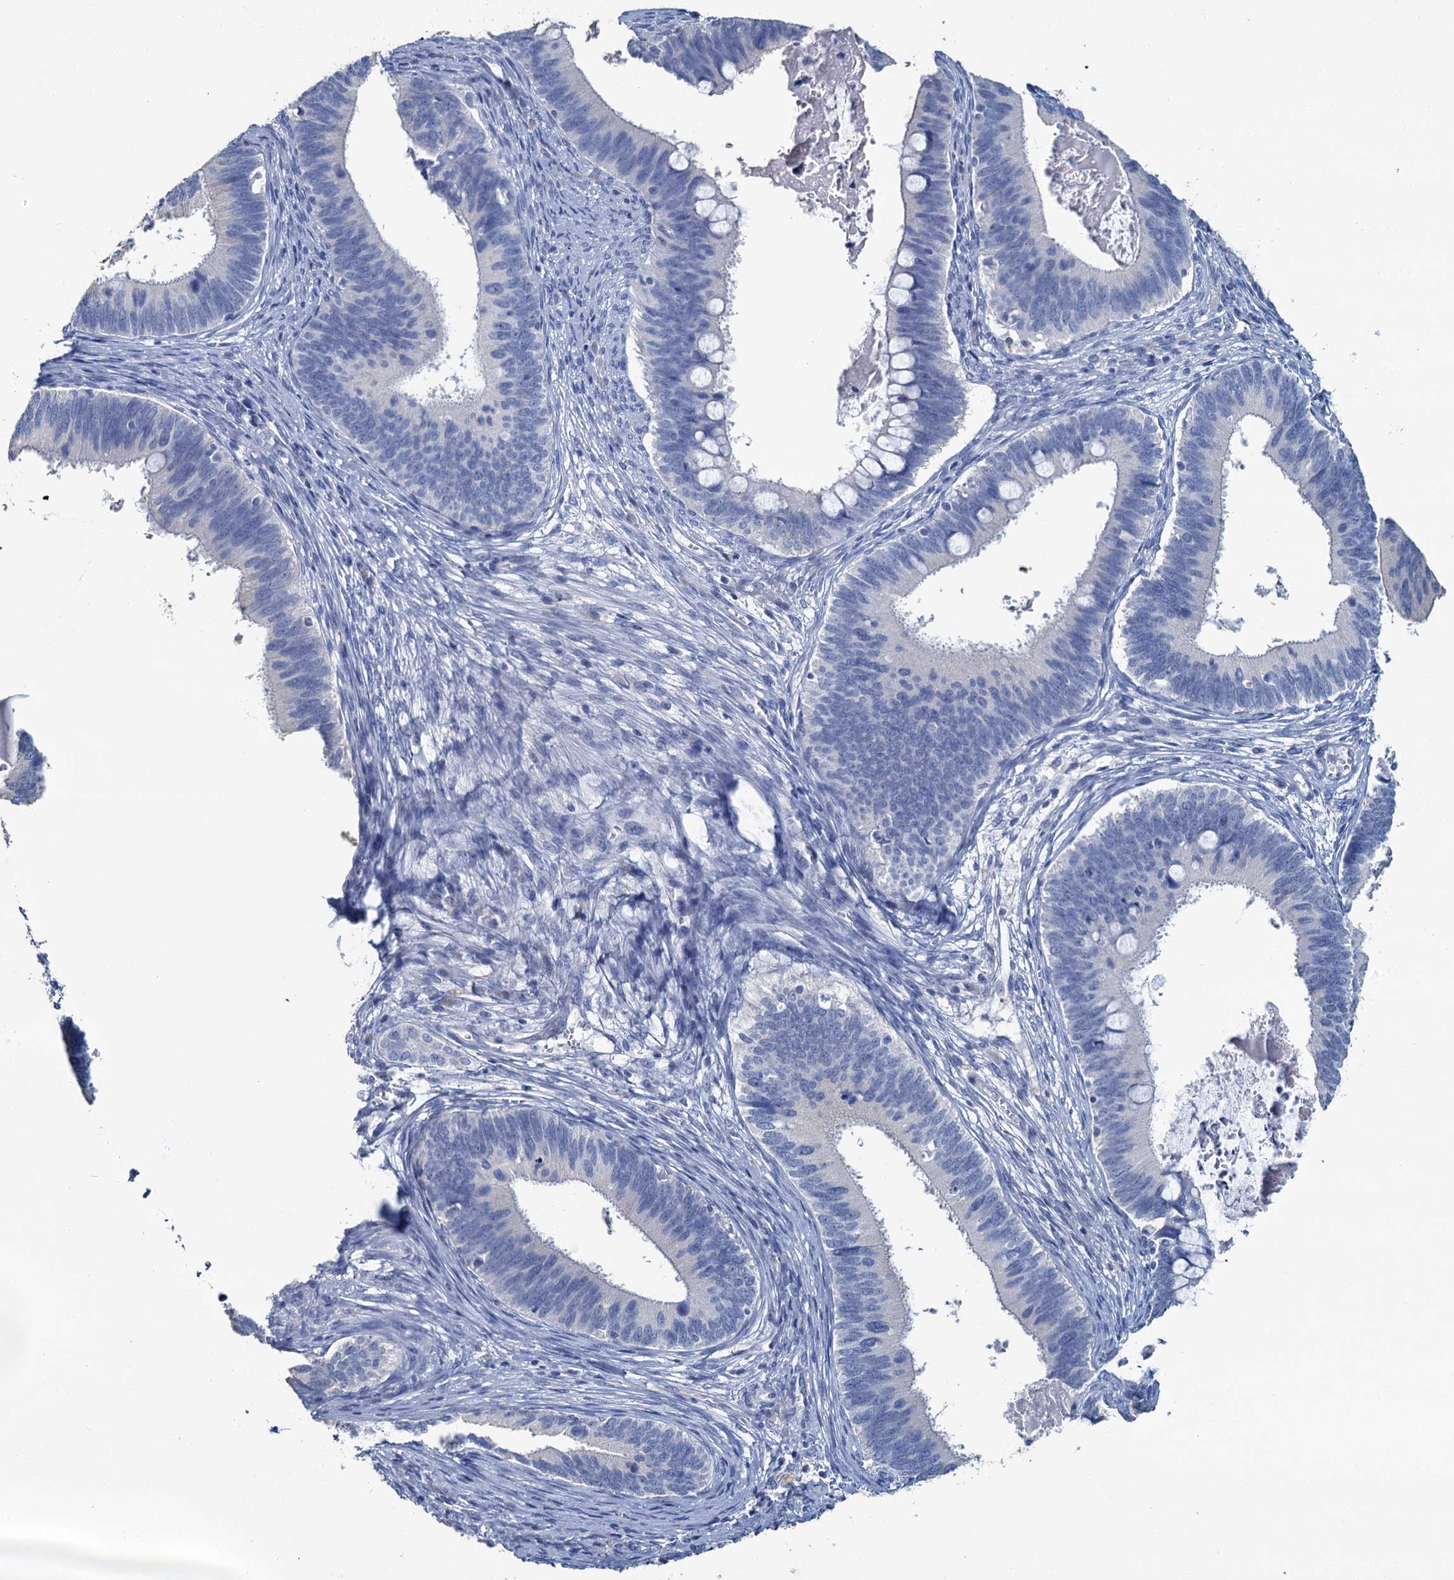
{"staining": {"intensity": "negative", "quantity": "none", "location": "none"}, "tissue": "cervical cancer", "cell_type": "Tumor cells", "image_type": "cancer", "snomed": [{"axis": "morphology", "description": "Adenocarcinoma, NOS"}, {"axis": "topography", "description": "Cervix"}], "caption": "High power microscopy micrograph of an immunohistochemistry photomicrograph of adenocarcinoma (cervical), revealing no significant expression in tumor cells.", "gene": "SNCB", "patient": {"sex": "female", "age": 42}}